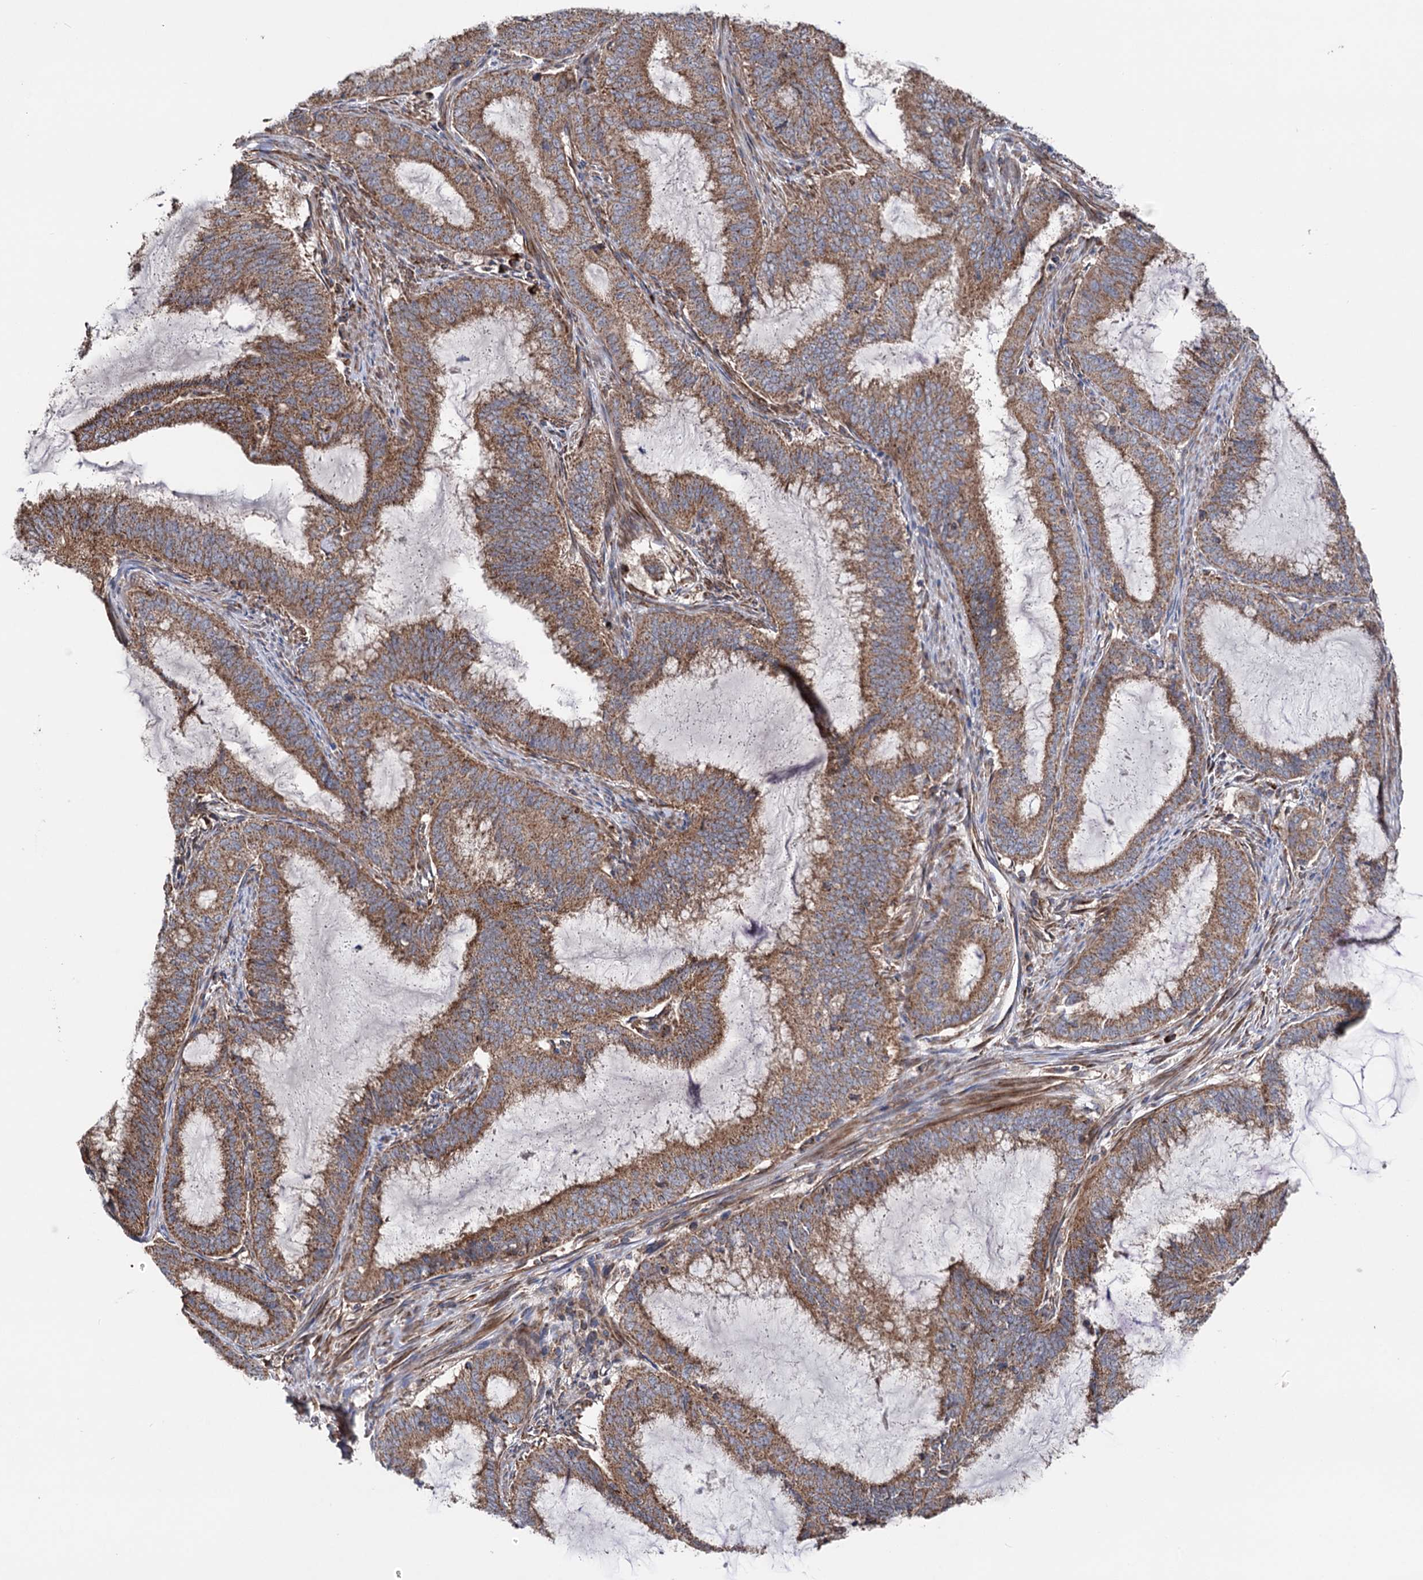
{"staining": {"intensity": "moderate", "quantity": ">75%", "location": "cytoplasmic/membranous"}, "tissue": "endometrial cancer", "cell_type": "Tumor cells", "image_type": "cancer", "snomed": [{"axis": "morphology", "description": "Adenocarcinoma, NOS"}, {"axis": "topography", "description": "Endometrium"}], "caption": "Moderate cytoplasmic/membranous expression for a protein is identified in about >75% of tumor cells of endometrial cancer (adenocarcinoma) using IHC.", "gene": "SUCLA2", "patient": {"sex": "female", "age": 51}}